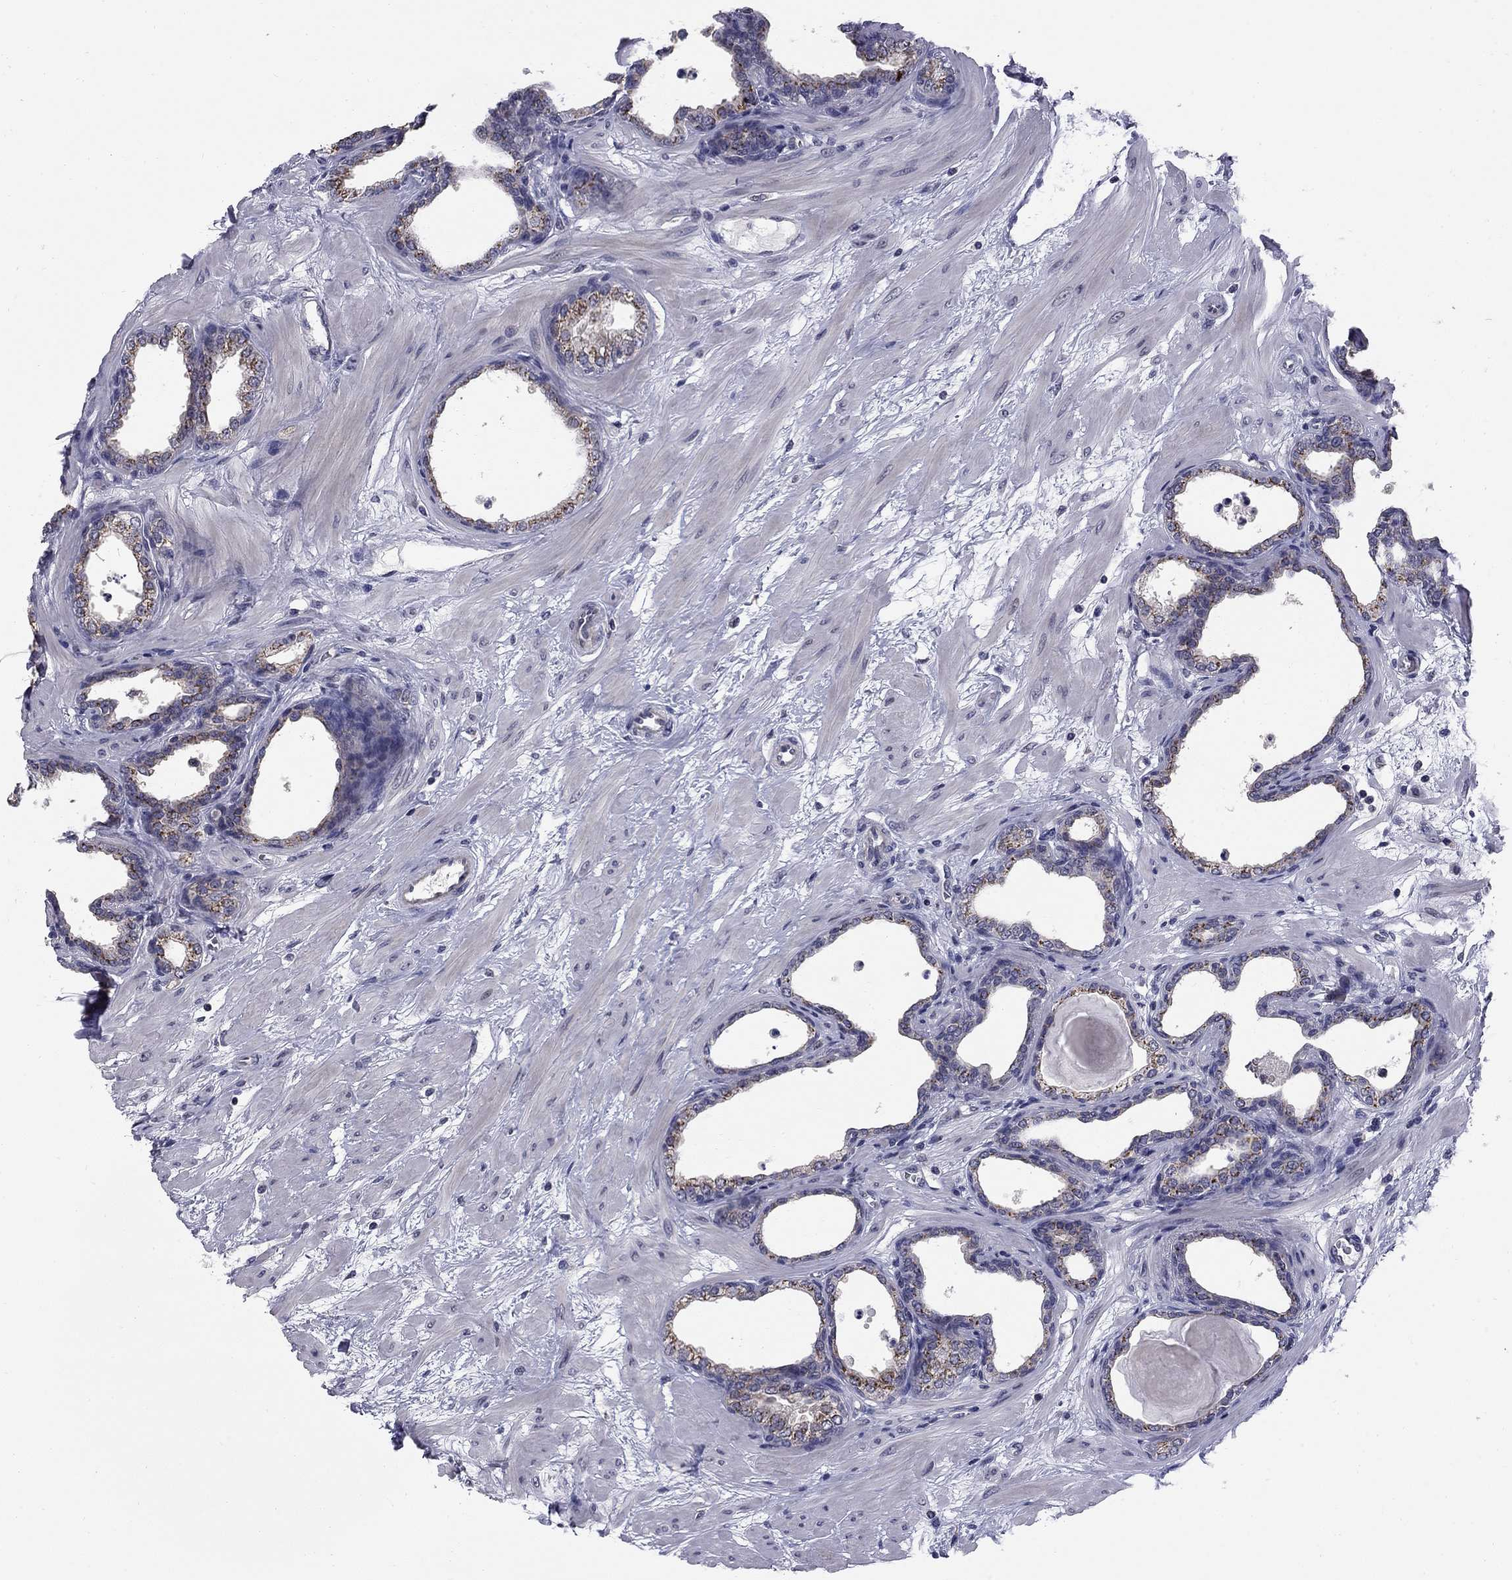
{"staining": {"intensity": "strong", "quantity": ">75%", "location": "cytoplasmic/membranous"}, "tissue": "prostate", "cell_type": "Glandular cells", "image_type": "normal", "snomed": [{"axis": "morphology", "description": "Normal tissue, NOS"}, {"axis": "topography", "description": "Prostate"}], "caption": "About >75% of glandular cells in normal human prostate reveal strong cytoplasmic/membranous protein positivity as visualized by brown immunohistochemical staining.", "gene": "HTR4", "patient": {"sex": "male", "age": 37}}